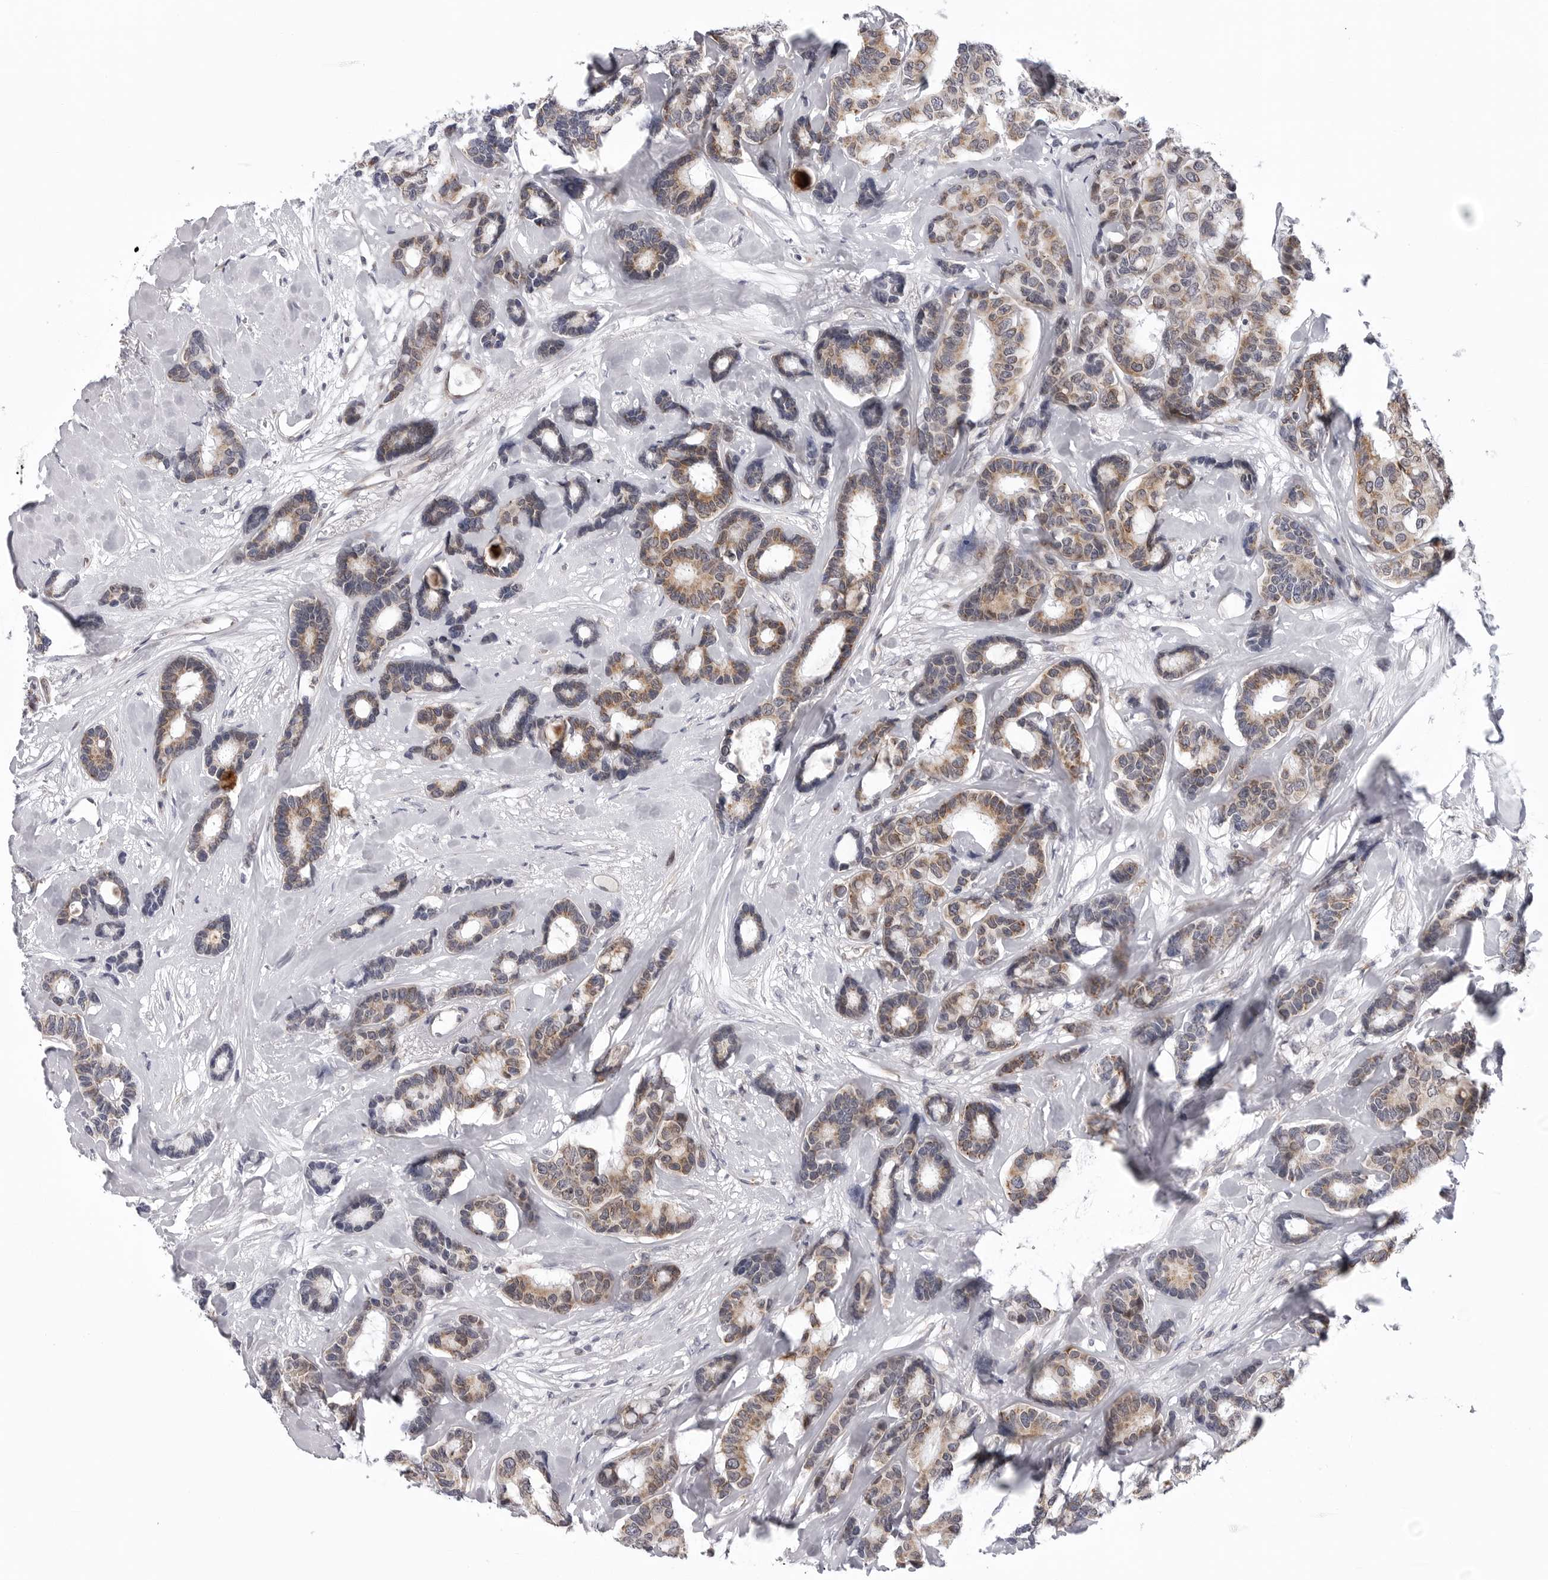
{"staining": {"intensity": "weak", "quantity": "25%-75%", "location": "cytoplasmic/membranous"}, "tissue": "breast cancer", "cell_type": "Tumor cells", "image_type": "cancer", "snomed": [{"axis": "morphology", "description": "Duct carcinoma"}, {"axis": "topography", "description": "Breast"}], "caption": "Immunohistochemistry (IHC) photomicrograph of human breast infiltrating ductal carcinoma stained for a protein (brown), which shows low levels of weak cytoplasmic/membranous staining in about 25%-75% of tumor cells.", "gene": "CDK20", "patient": {"sex": "female", "age": 87}}